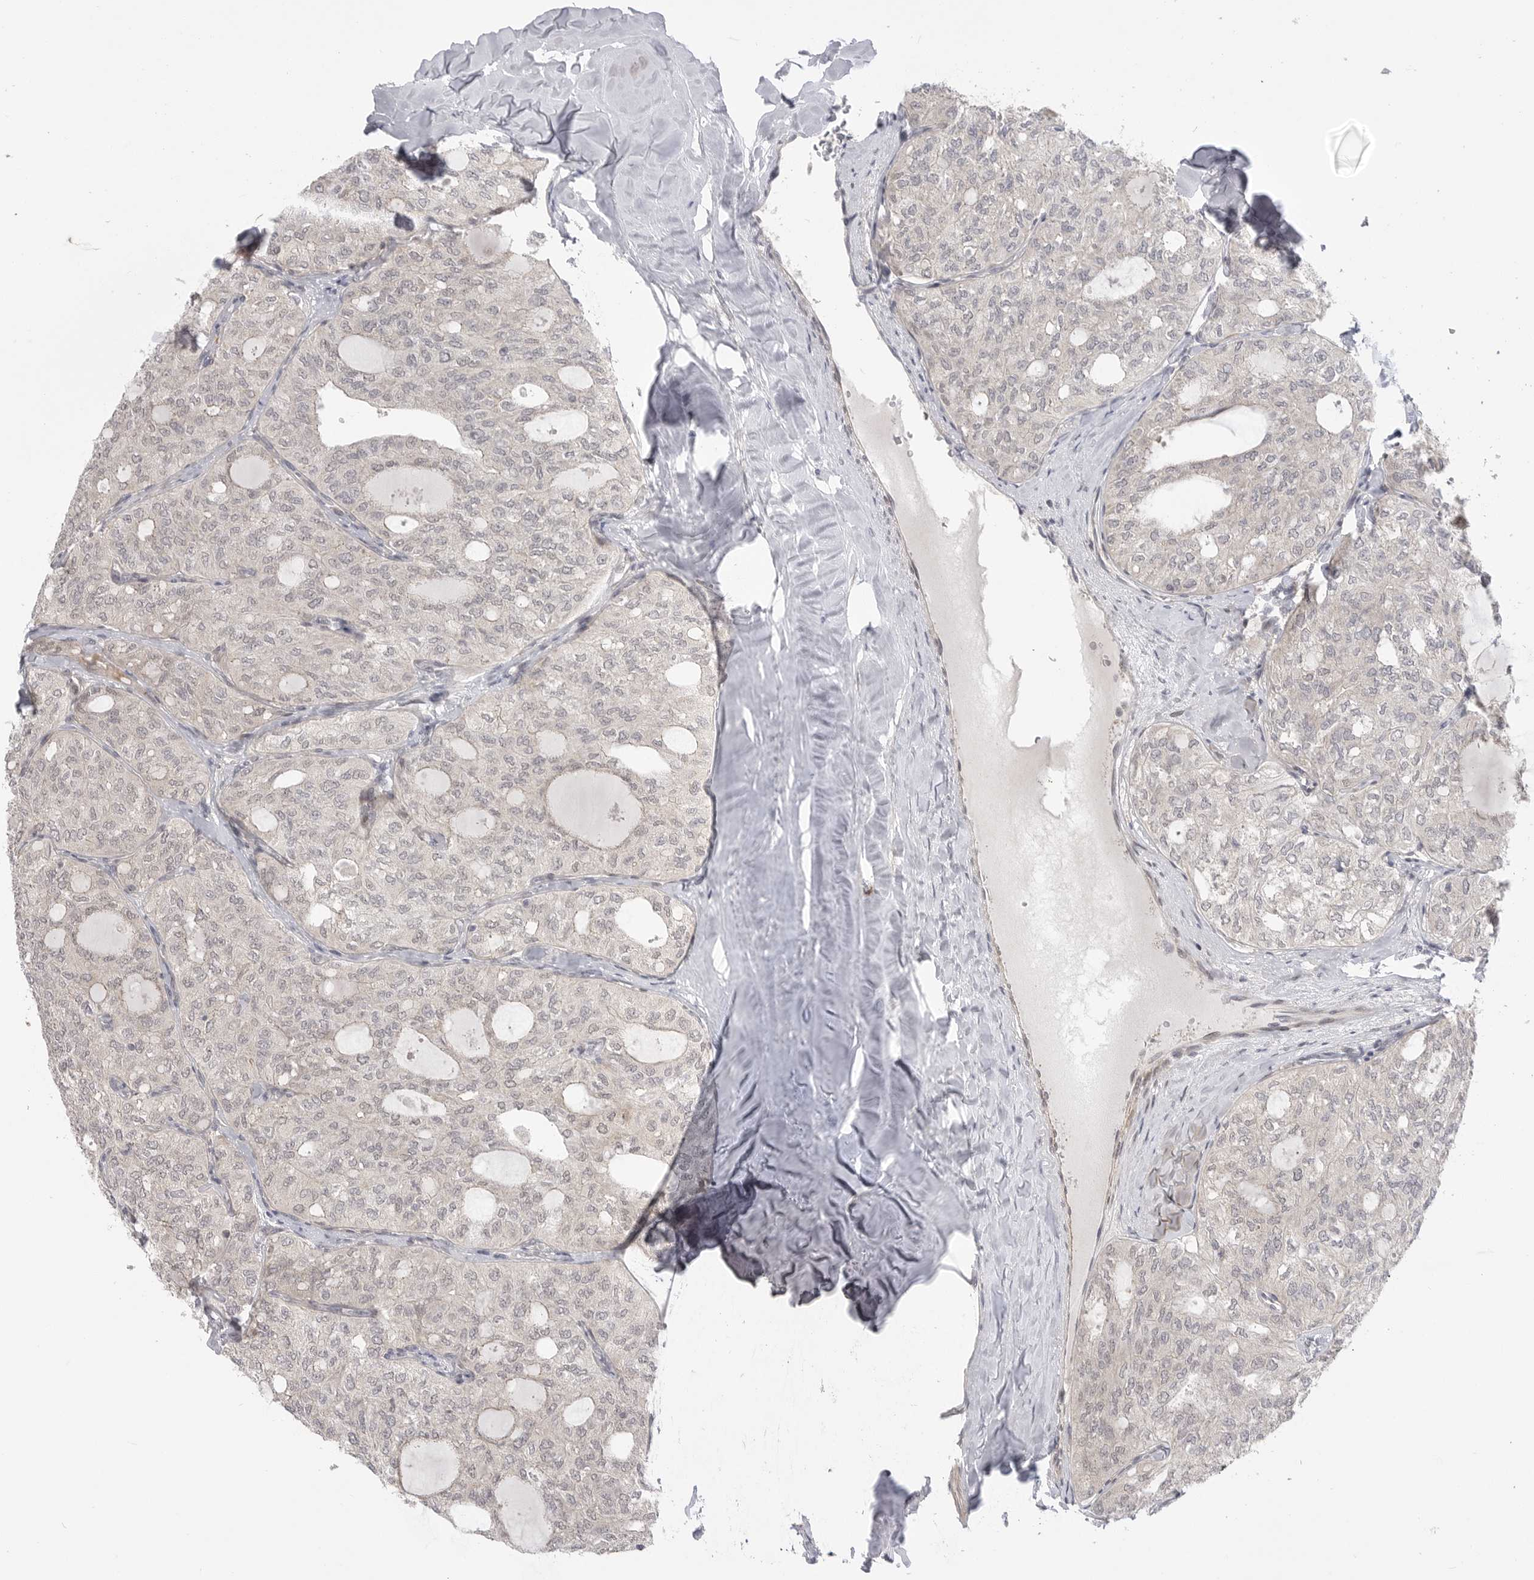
{"staining": {"intensity": "negative", "quantity": "none", "location": "none"}, "tissue": "thyroid cancer", "cell_type": "Tumor cells", "image_type": "cancer", "snomed": [{"axis": "morphology", "description": "Follicular adenoma carcinoma, NOS"}, {"axis": "topography", "description": "Thyroid gland"}], "caption": "Immunohistochemistry image of neoplastic tissue: thyroid cancer stained with DAB (3,3'-diaminobenzidine) displays no significant protein expression in tumor cells.", "gene": "GGT6", "patient": {"sex": "male", "age": 75}}